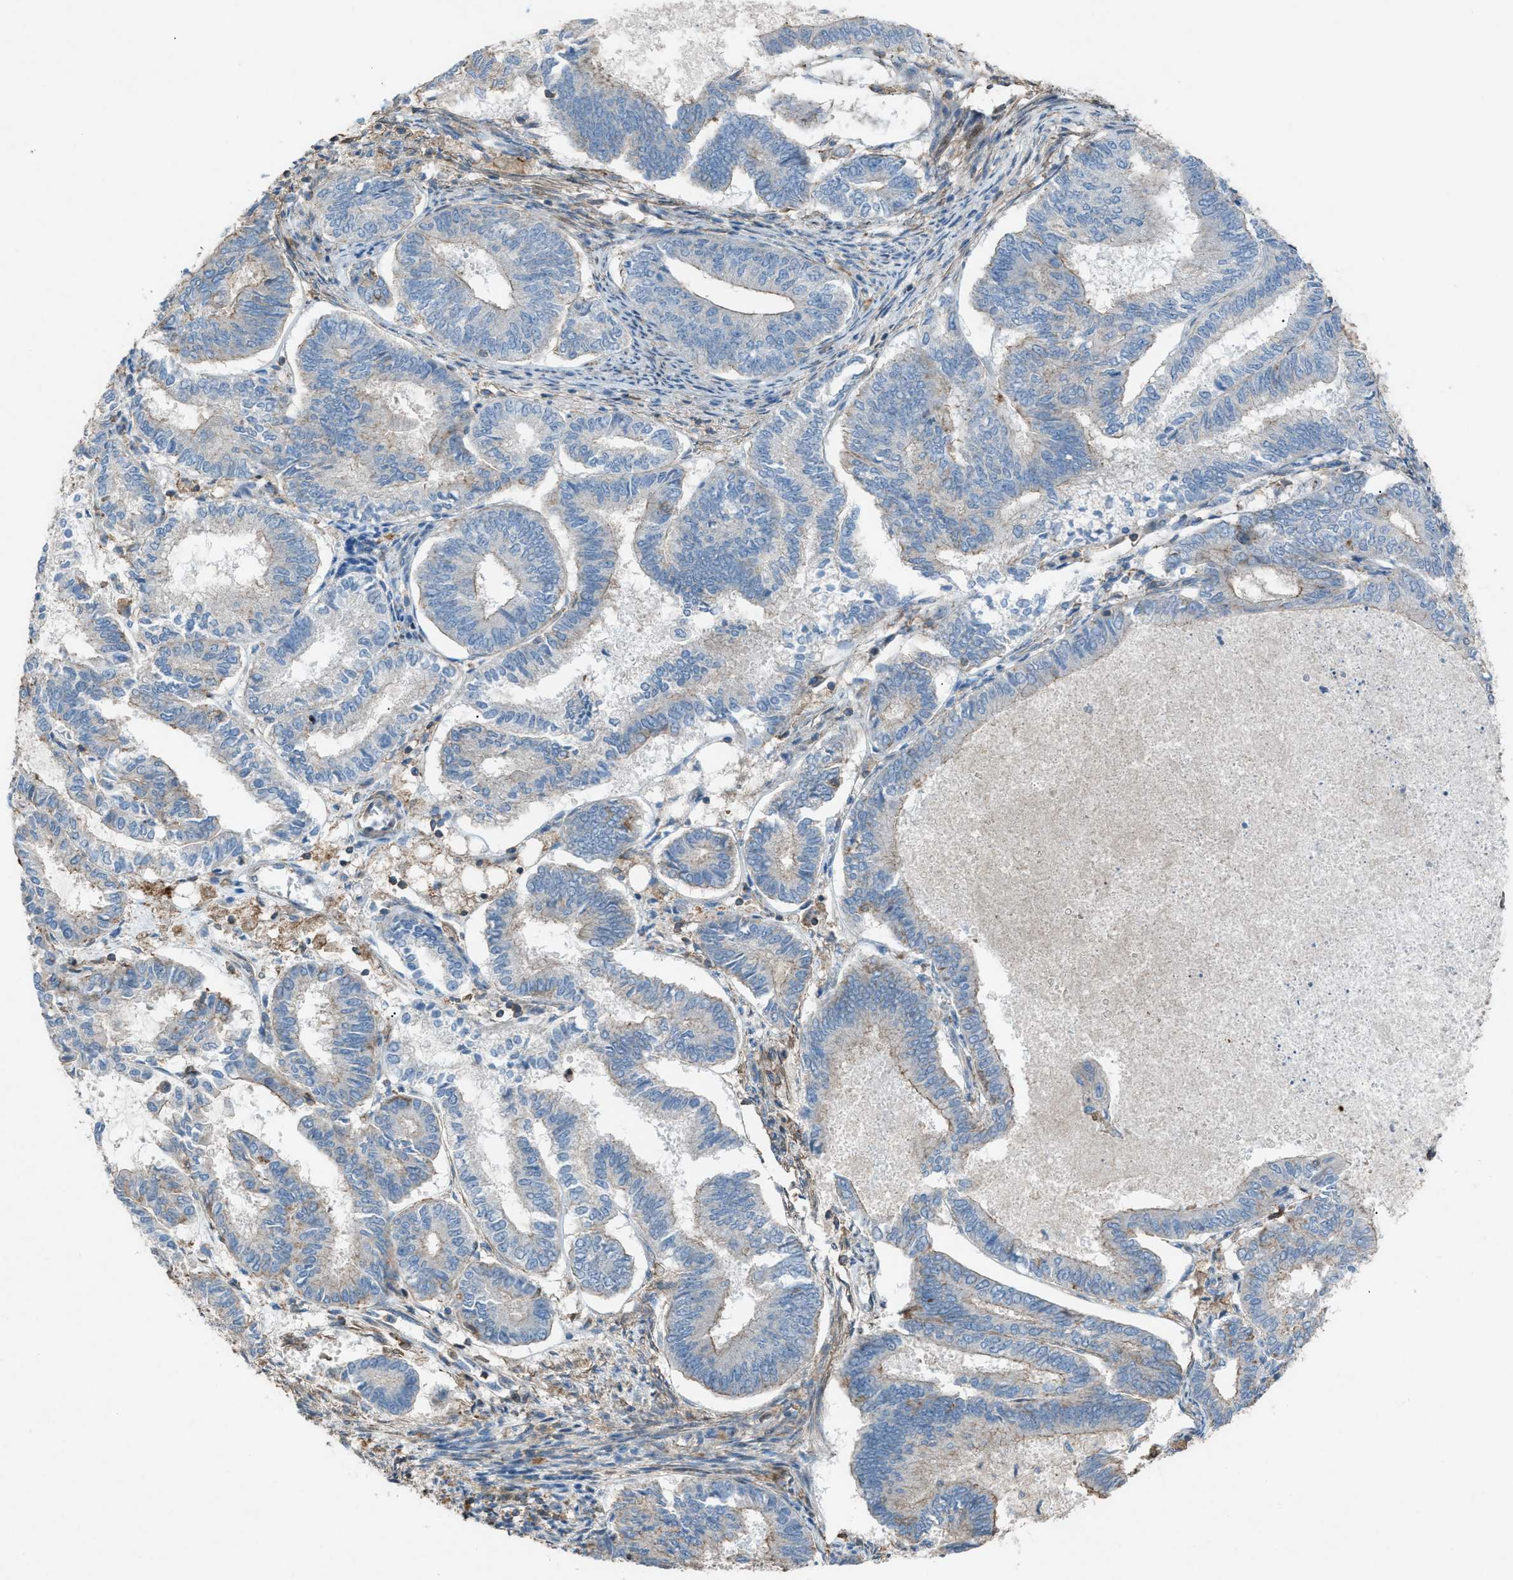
{"staining": {"intensity": "negative", "quantity": "none", "location": "none"}, "tissue": "endometrial cancer", "cell_type": "Tumor cells", "image_type": "cancer", "snomed": [{"axis": "morphology", "description": "Adenocarcinoma, NOS"}, {"axis": "topography", "description": "Endometrium"}], "caption": "DAB (3,3'-diaminobenzidine) immunohistochemical staining of endometrial adenocarcinoma shows no significant expression in tumor cells.", "gene": "NCK2", "patient": {"sex": "female", "age": 86}}